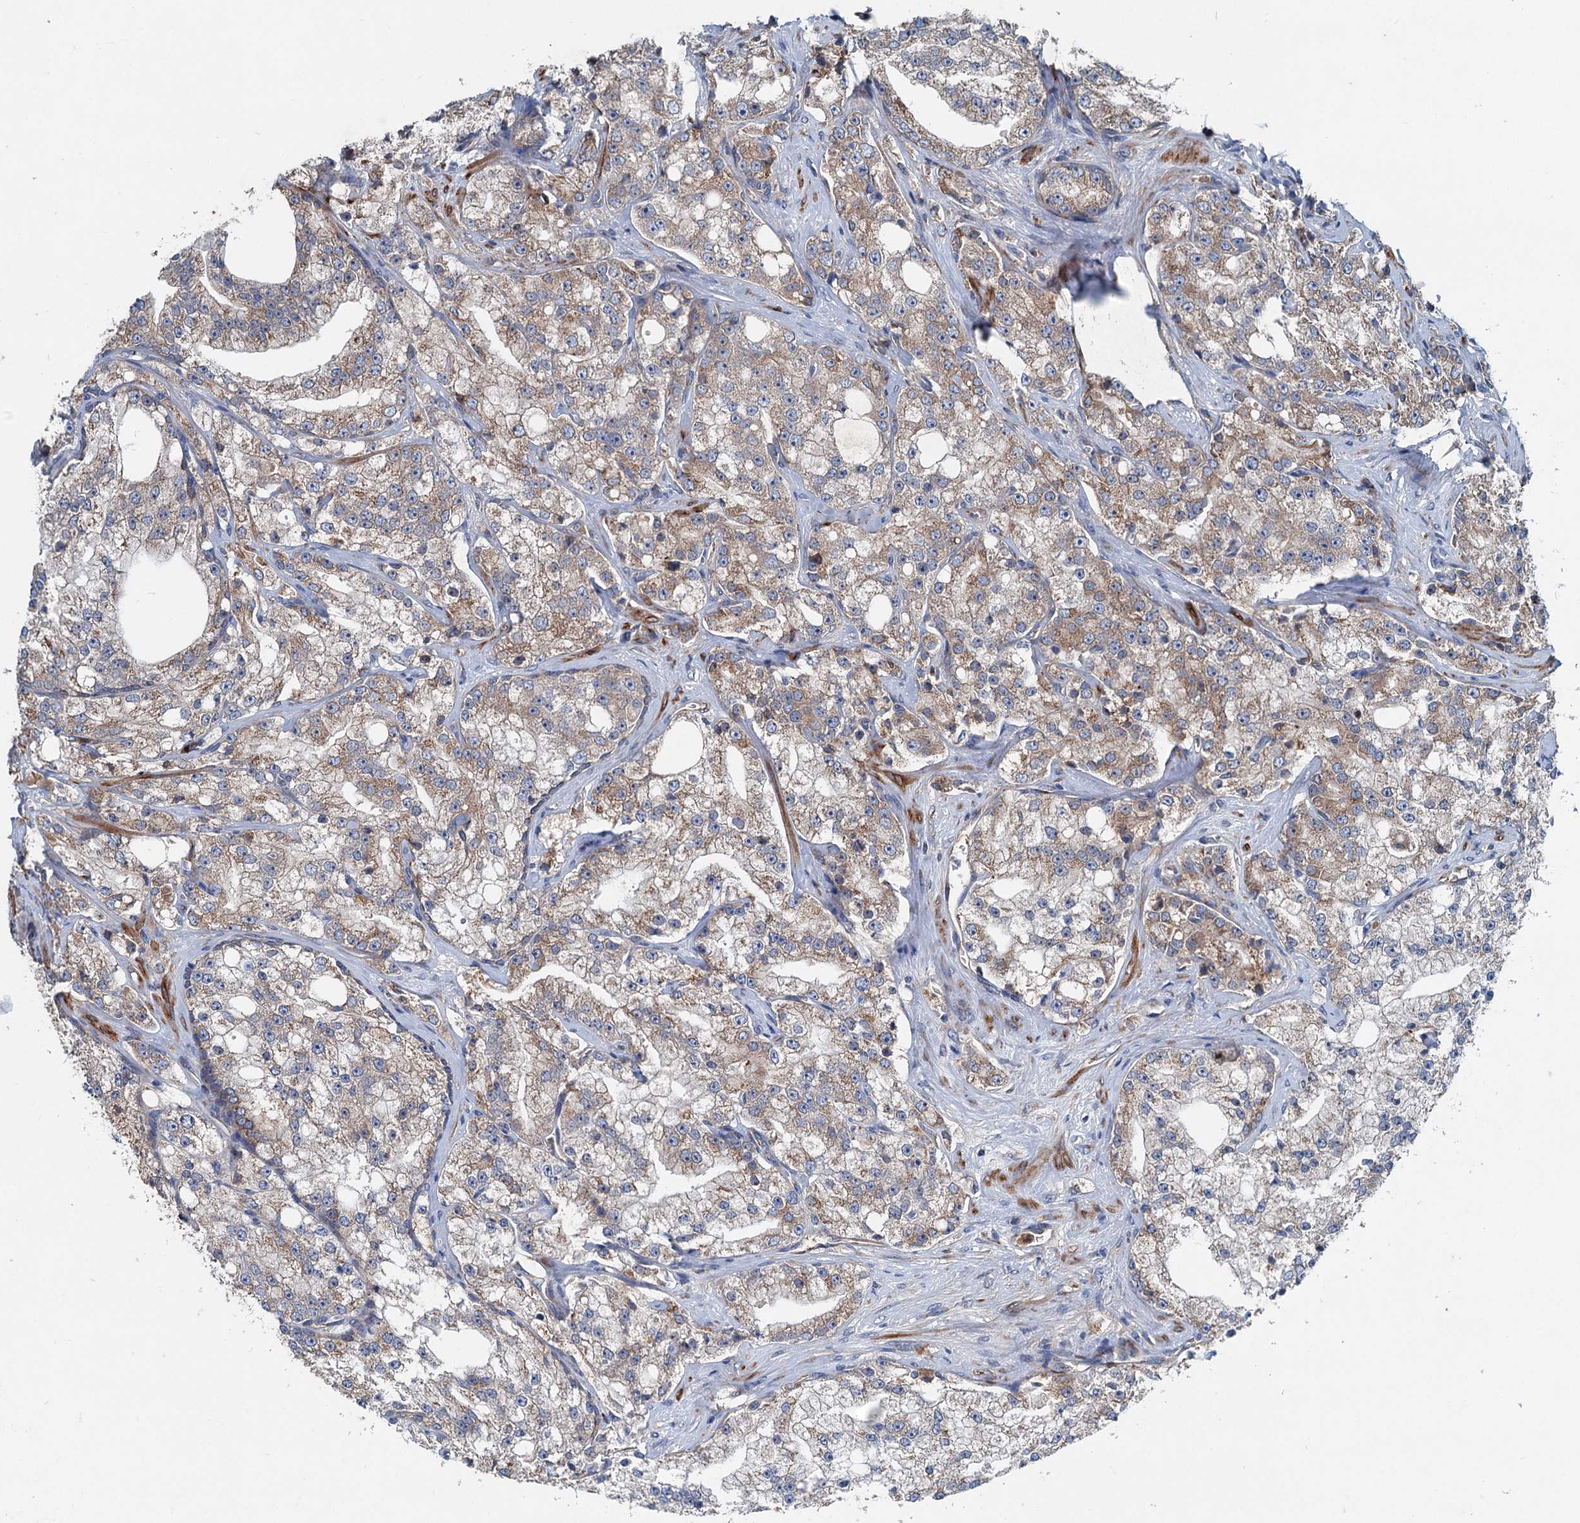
{"staining": {"intensity": "moderate", "quantity": ">75%", "location": "cytoplasmic/membranous"}, "tissue": "prostate cancer", "cell_type": "Tumor cells", "image_type": "cancer", "snomed": [{"axis": "morphology", "description": "Adenocarcinoma, High grade"}, {"axis": "topography", "description": "Prostate"}], "caption": "Prostate cancer (high-grade adenocarcinoma) stained for a protein displays moderate cytoplasmic/membranous positivity in tumor cells.", "gene": "CALCOCO1", "patient": {"sex": "male", "age": 64}}